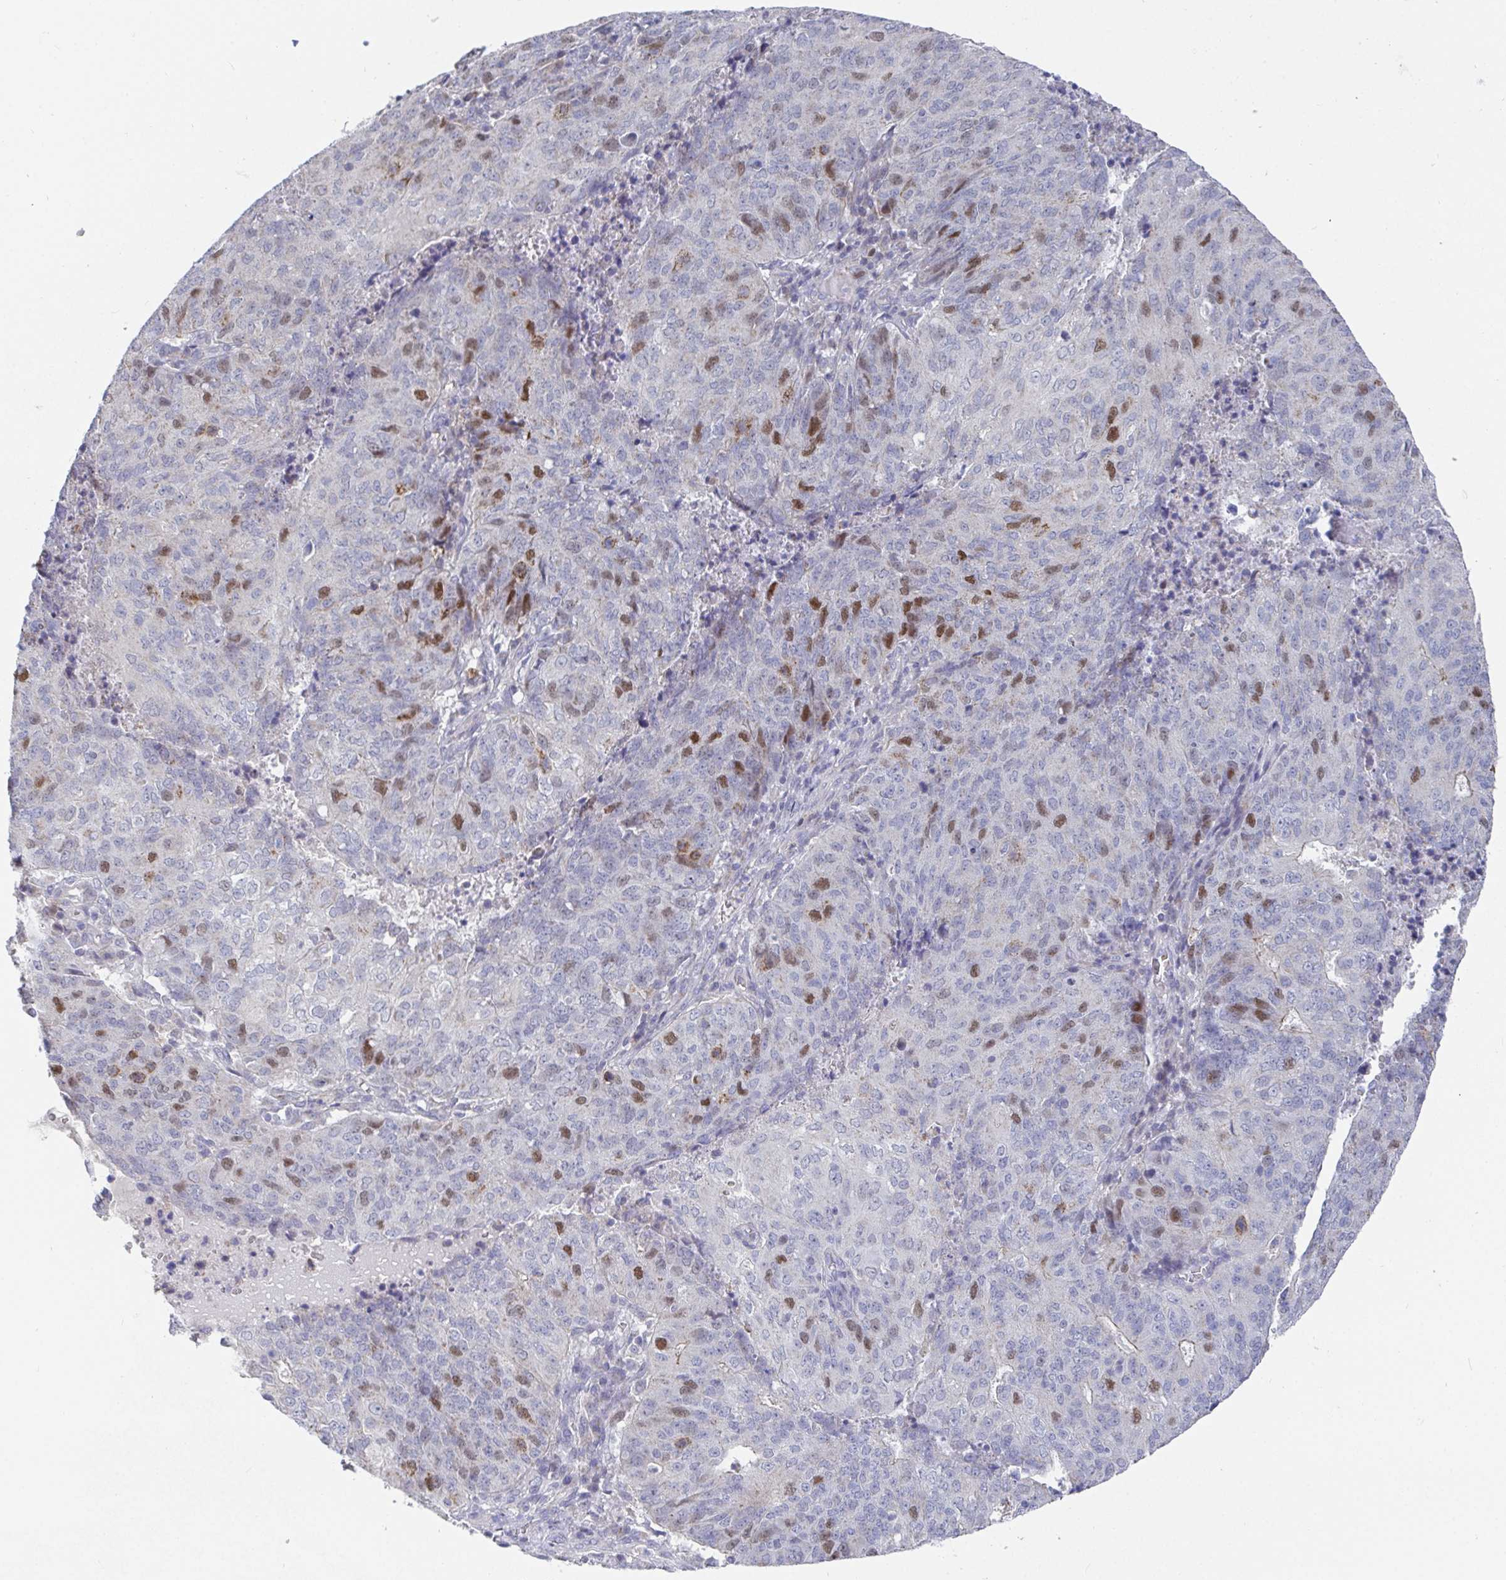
{"staining": {"intensity": "moderate", "quantity": "<25%", "location": "nuclear"}, "tissue": "endometrial cancer", "cell_type": "Tumor cells", "image_type": "cancer", "snomed": [{"axis": "morphology", "description": "Adenocarcinoma, NOS"}, {"axis": "topography", "description": "Endometrium"}], "caption": "Endometrial cancer stained for a protein displays moderate nuclear positivity in tumor cells.", "gene": "ATP5F1C", "patient": {"sex": "female", "age": 82}}